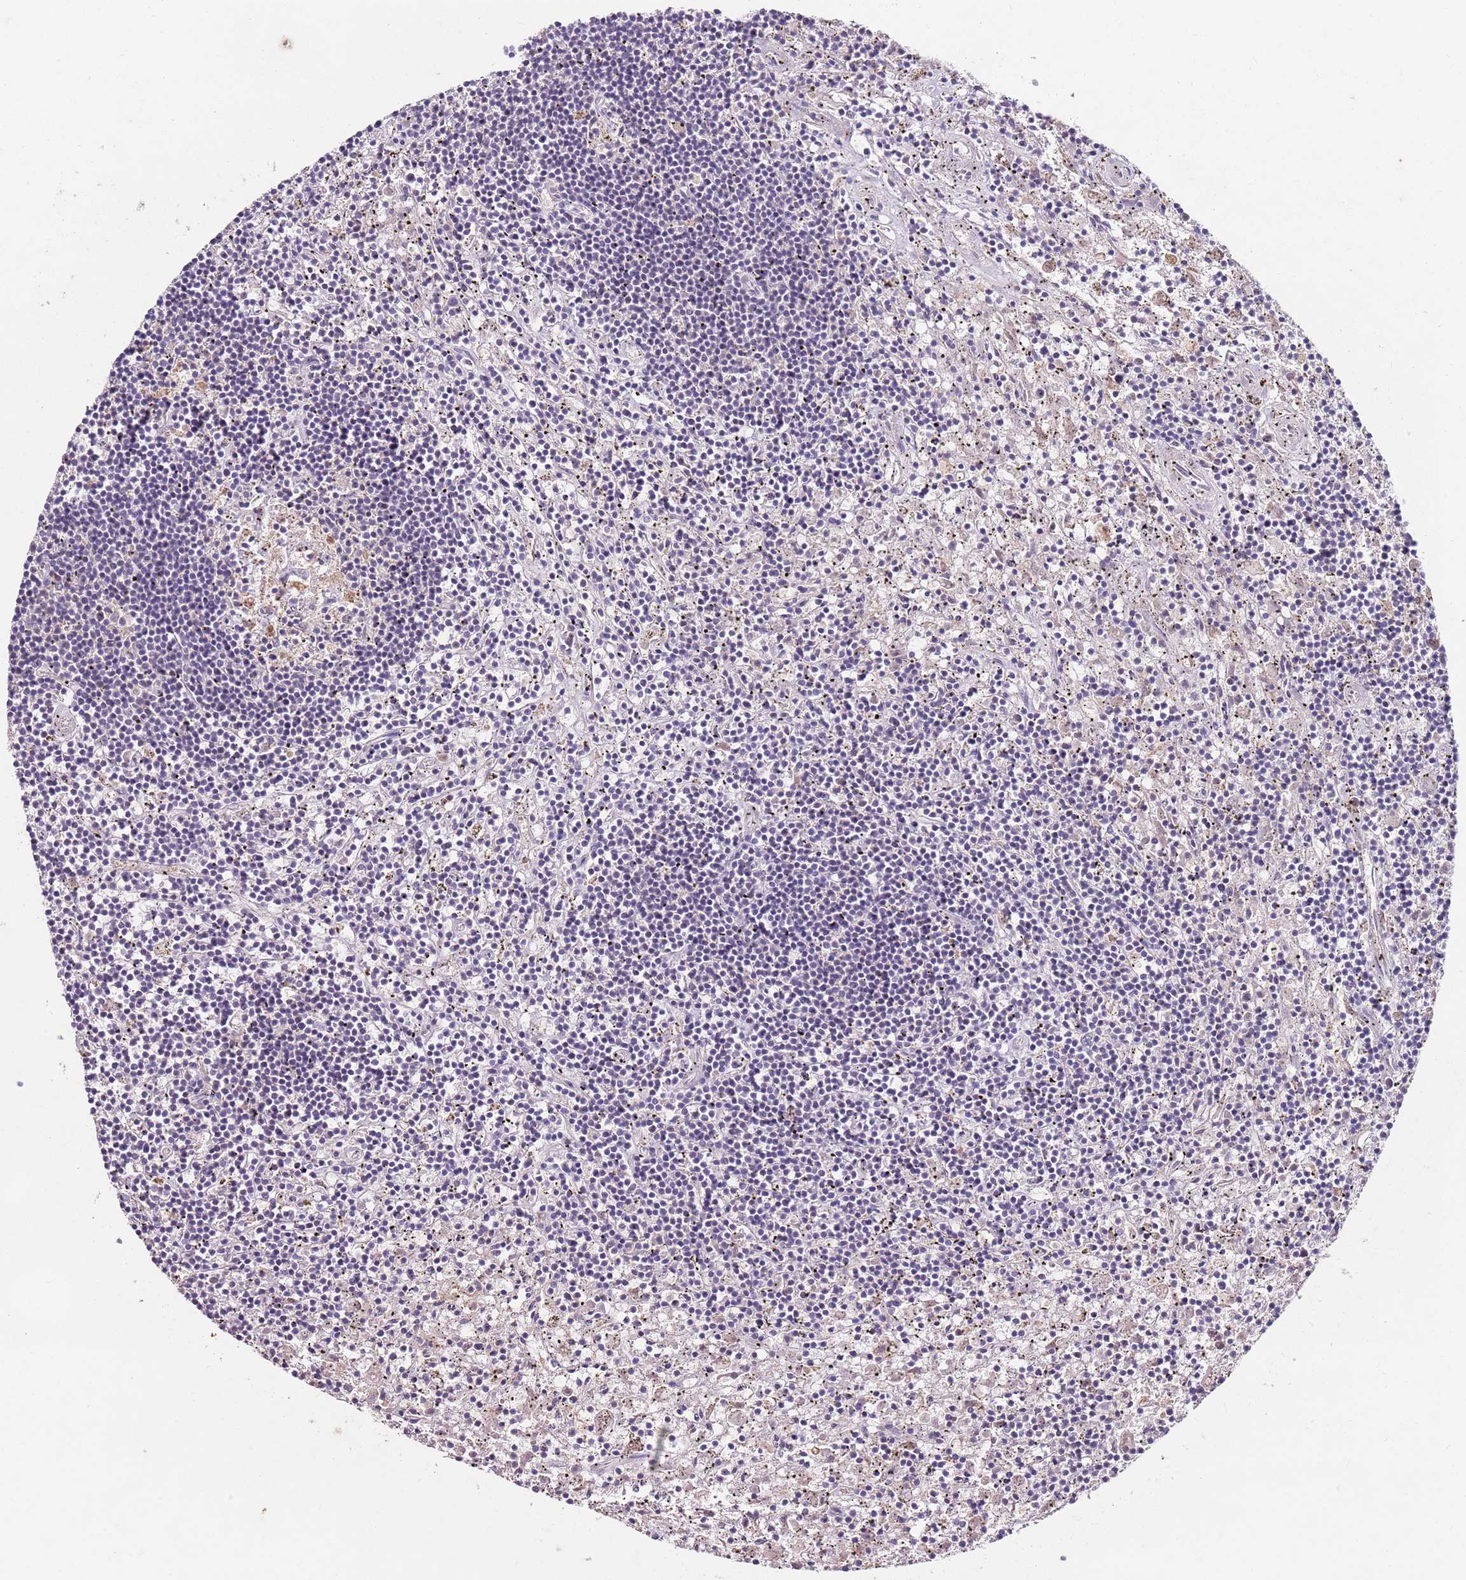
{"staining": {"intensity": "negative", "quantity": "none", "location": "none"}, "tissue": "lymphoma", "cell_type": "Tumor cells", "image_type": "cancer", "snomed": [{"axis": "morphology", "description": "Malignant lymphoma, non-Hodgkin's type, Low grade"}, {"axis": "topography", "description": "Spleen"}], "caption": "Human lymphoma stained for a protein using IHC exhibits no expression in tumor cells.", "gene": "NRDE2", "patient": {"sex": "male", "age": 76}}